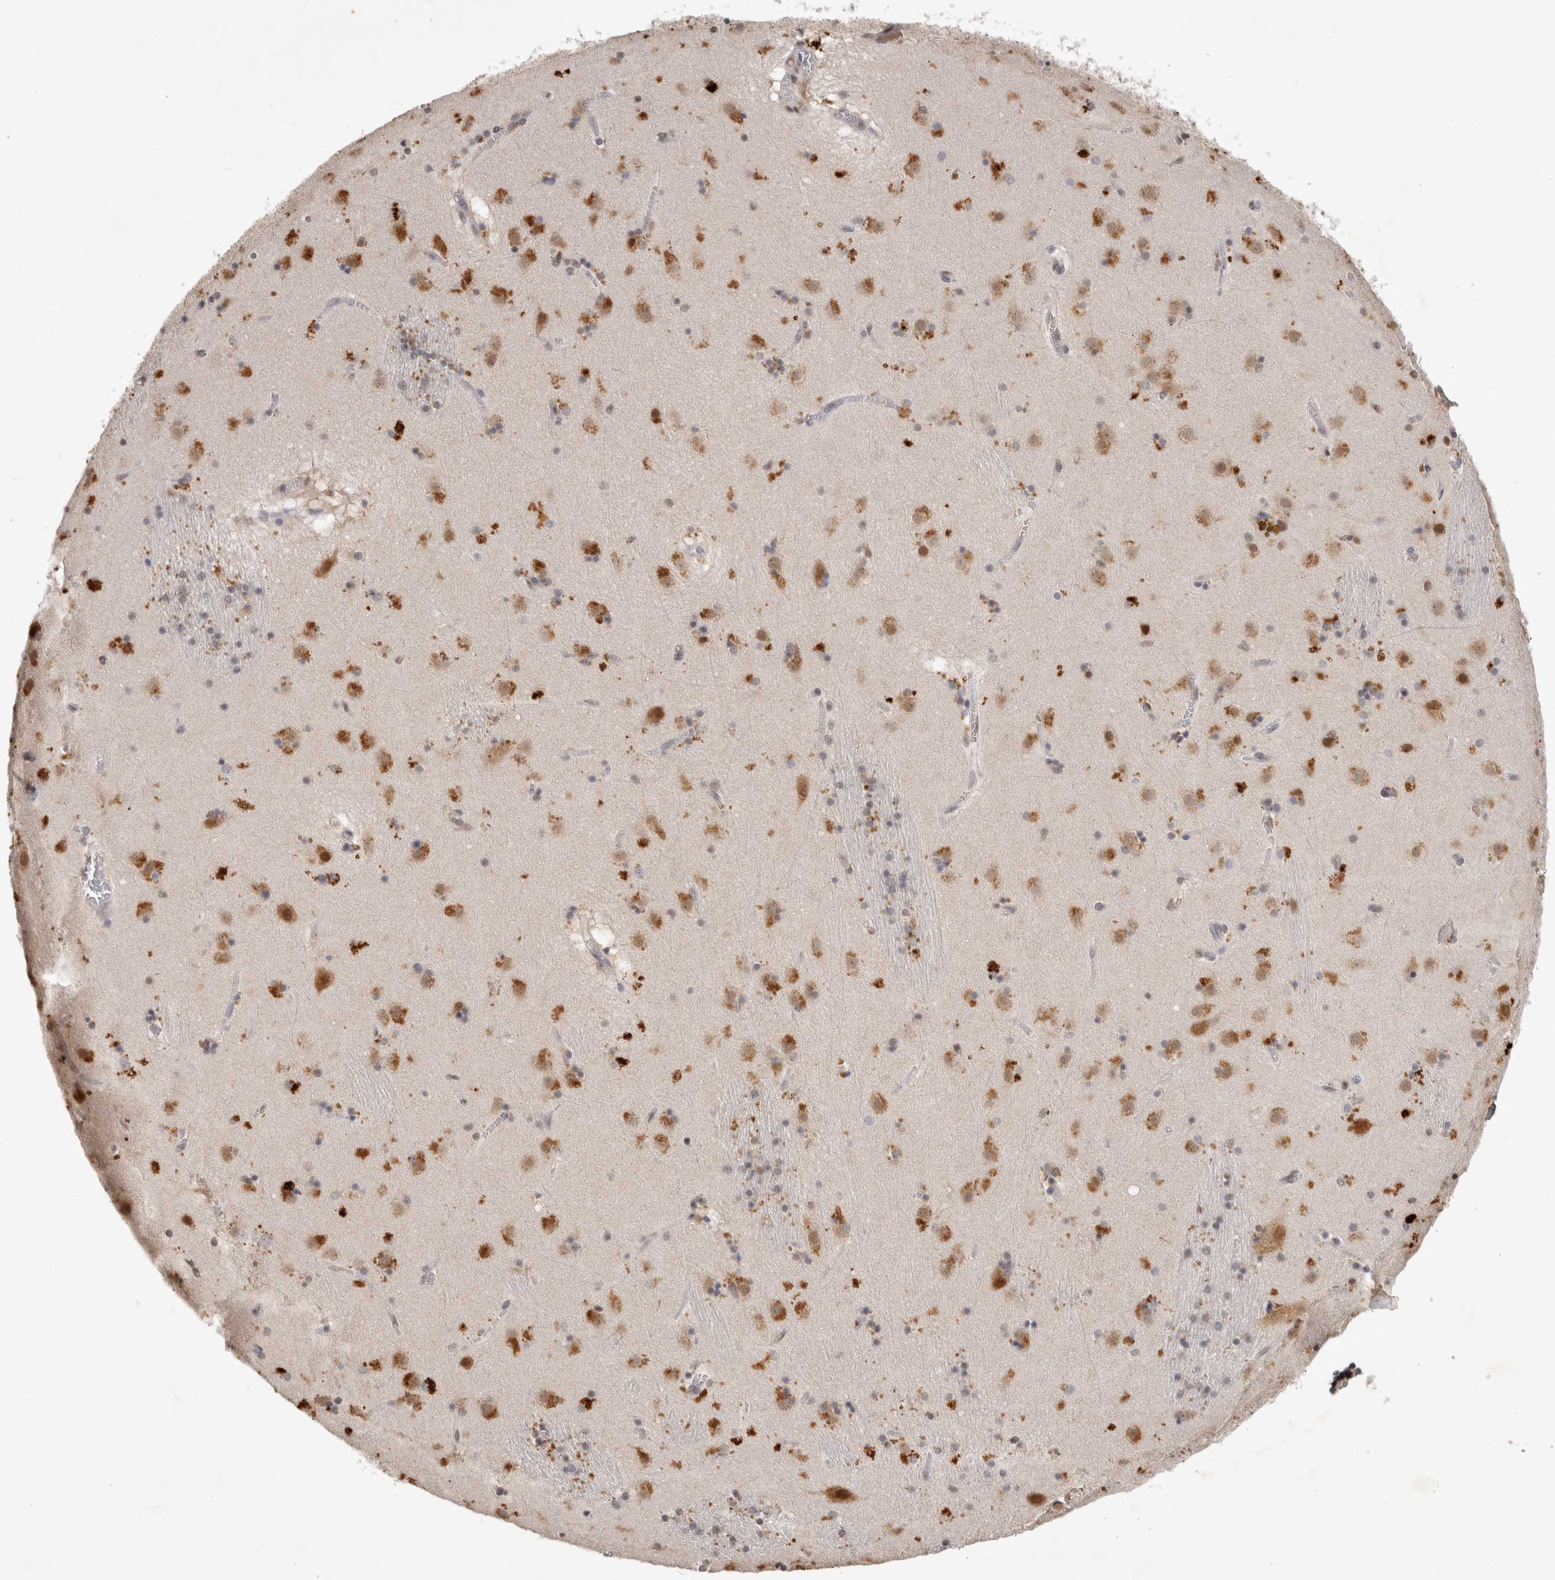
{"staining": {"intensity": "strong", "quantity": "25%-75%", "location": "cytoplasmic/membranous,nuclear"}, "tissue": "caudate", "cell_type": "Glial cells", "image_type": "normal", "snomed": [{"axis": "morphology", "description": "Normal tissue, NOS"}, {"axis": "topography", "description": "Lateral ventricle wall"}], "caption": "Immunohistochemistry of normal caudate reveals high levels of strong cytoplasmic/membranous,nuclear expression in about 25%-75% of glial cells. The staining is performed using DAB brown chromogen to label protein expression. The nuclei are counter-stained blue using hematoxylin.", "gene": "XRCC5", "patient": {"sex": "male", "age": 70}}